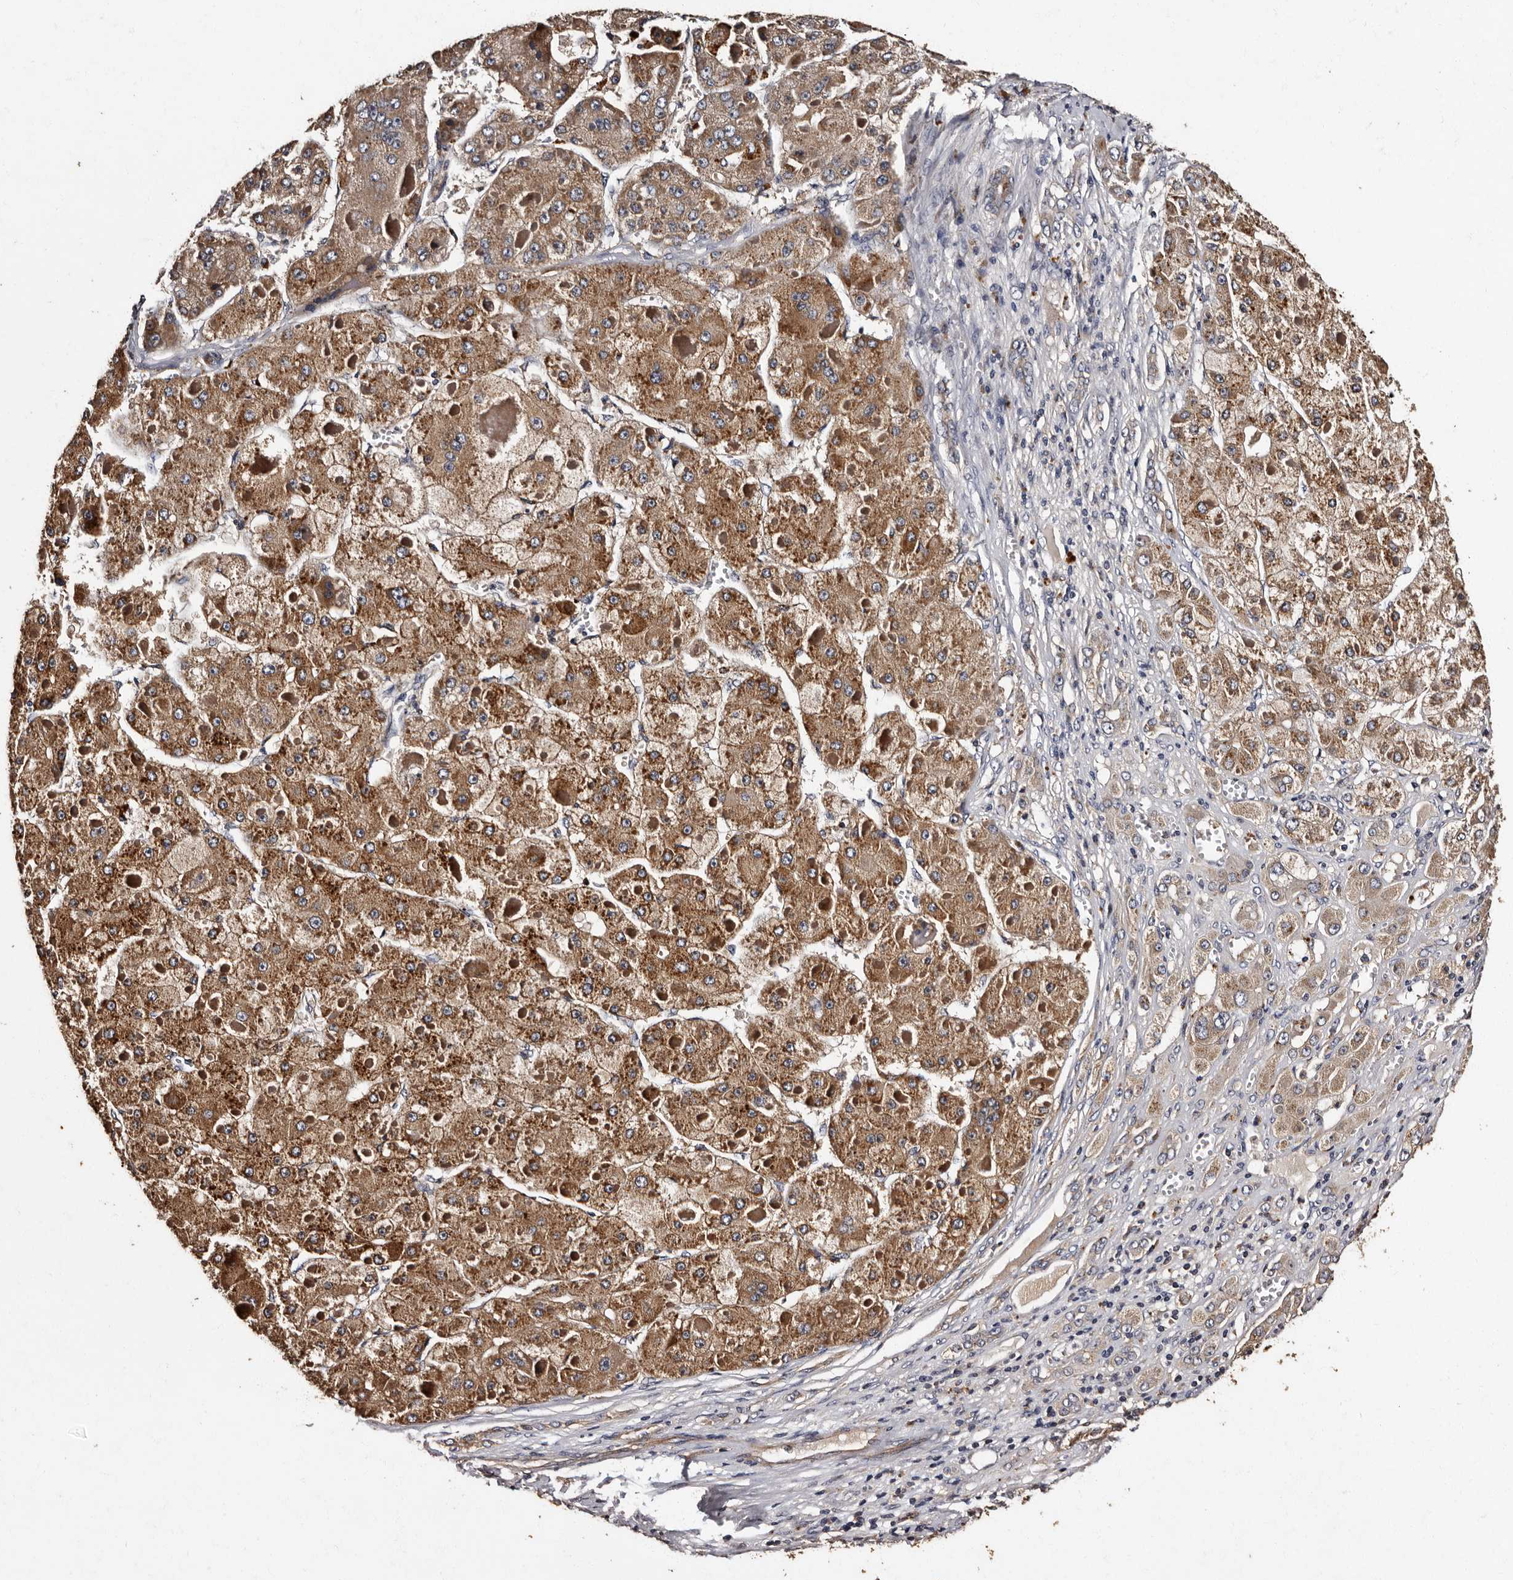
{"staining": {"intensity": "moderate", "quantity": ">75%", "location": "cytoplasmic/membranous"}, "tissue": "liver cancer", "cell_type": "Tumor cells", "image_type": "cancer", "snomed": [{"axis": "morphology", "description": "Carcinoma, Hepatocellular, NOS"}, {"axis": "topography", "description": "Liver"}], "caption": "A brown stain labels moderate cytoplasmic/membranous positivity of a protein in human liver cancer (hepatocellular carcinoma) tumor cells.", "gene": "ADCK5", "patient": {"sex": "female", "age": 73}}